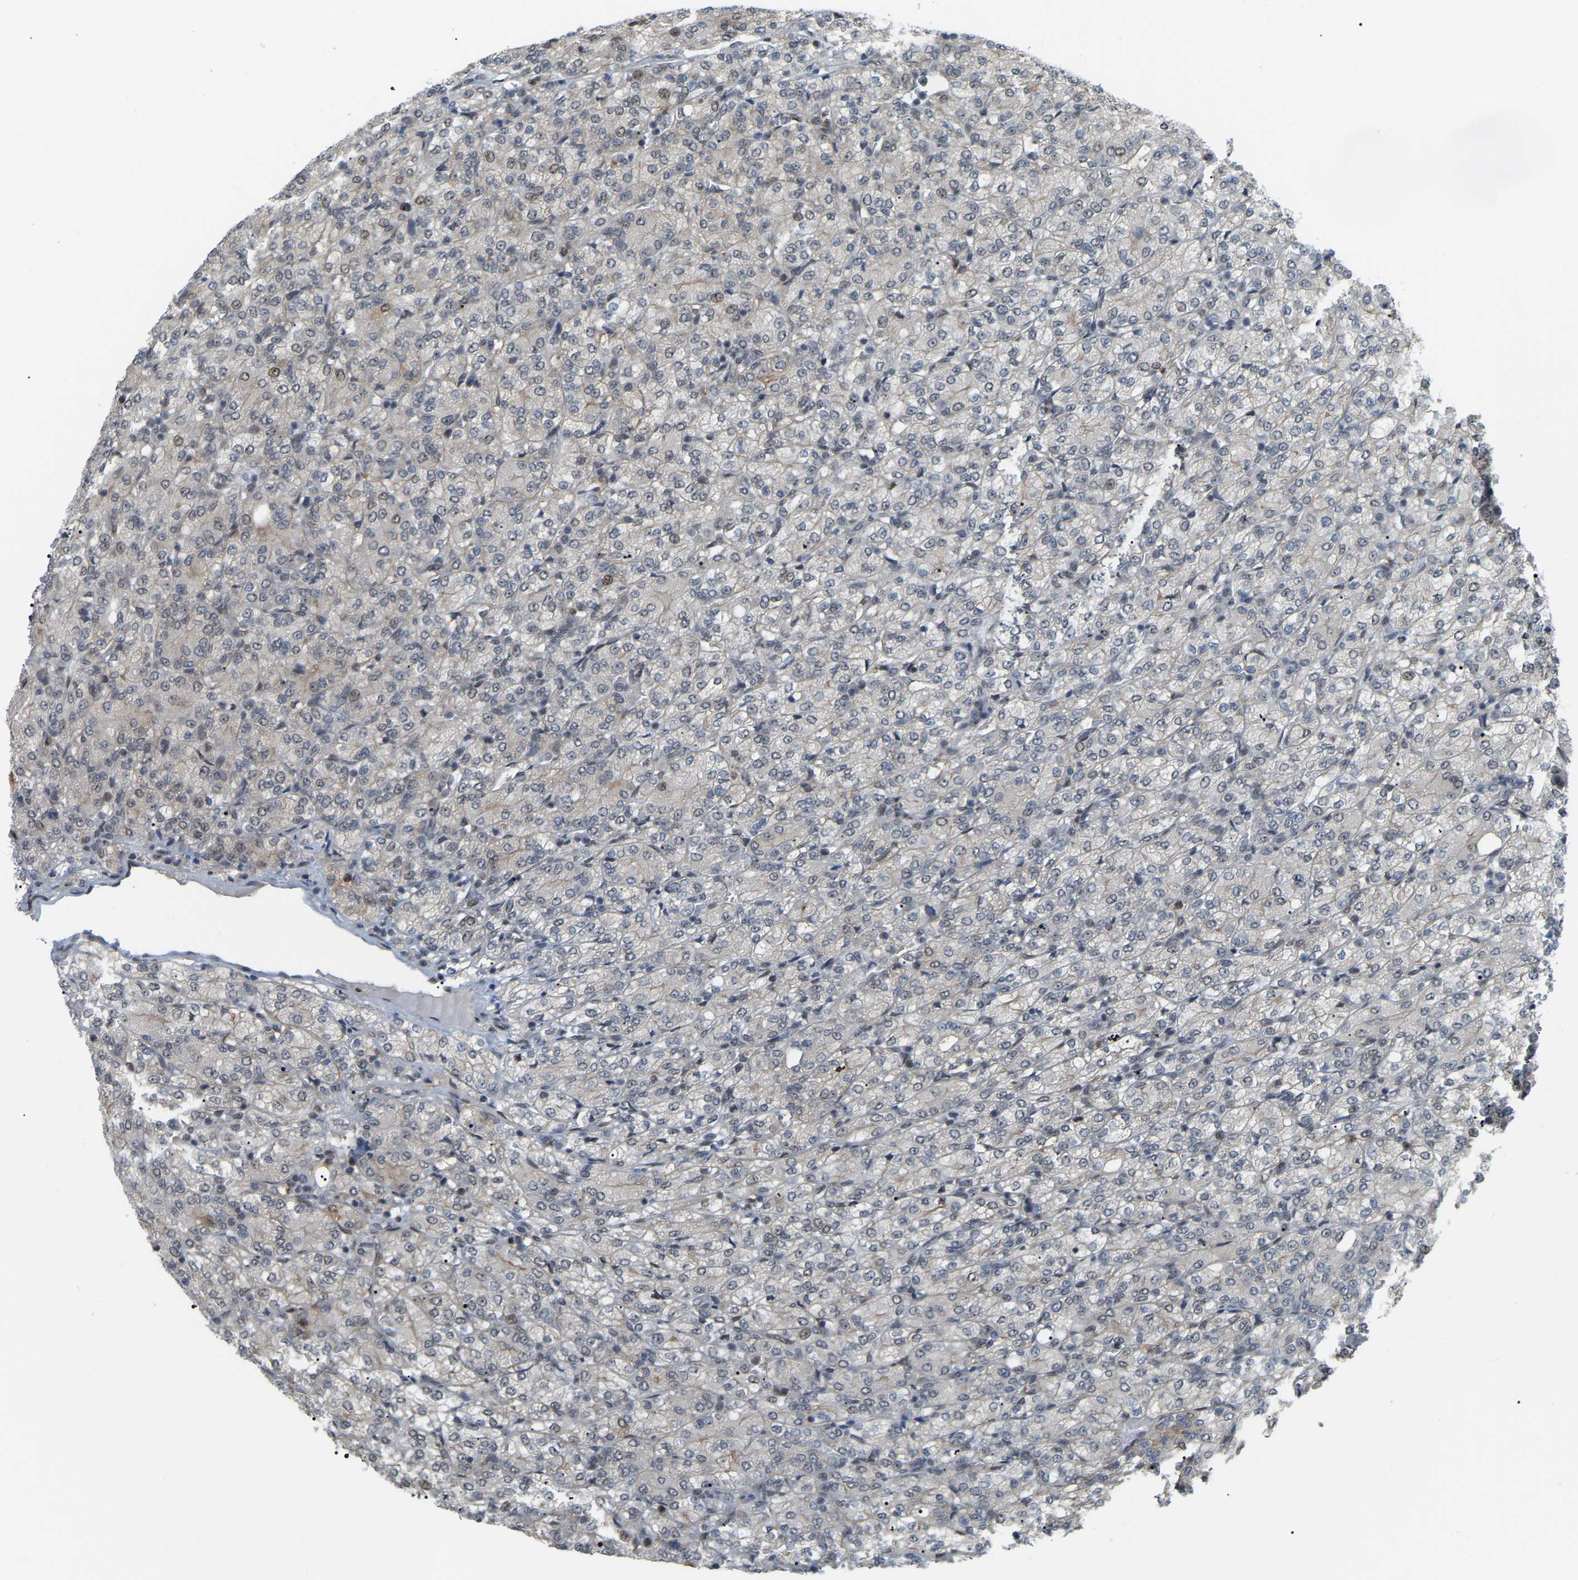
{"staining": {"intensity": "negative", "quantity": "none", "location": "none"}, "tissue": "renal cancer", "cell_type": "Tumor cells", "image_type": "cancer", "snomed": [{"axis": "morphology", "description": "Adenocarcinoma, NOS"}, {"axis": "topography", "description": "Kidney"}], "caption": "Micrograph shows no significant protein expression in tumor cells of renal cancer (adenocarcinoma). (Brightfield microscopy of DAB (3,3'-diaminobenzidine) immunohistochemistry at high magnification).", "gene": "CROT", "patient": {"sex": "male", "age": 77}}